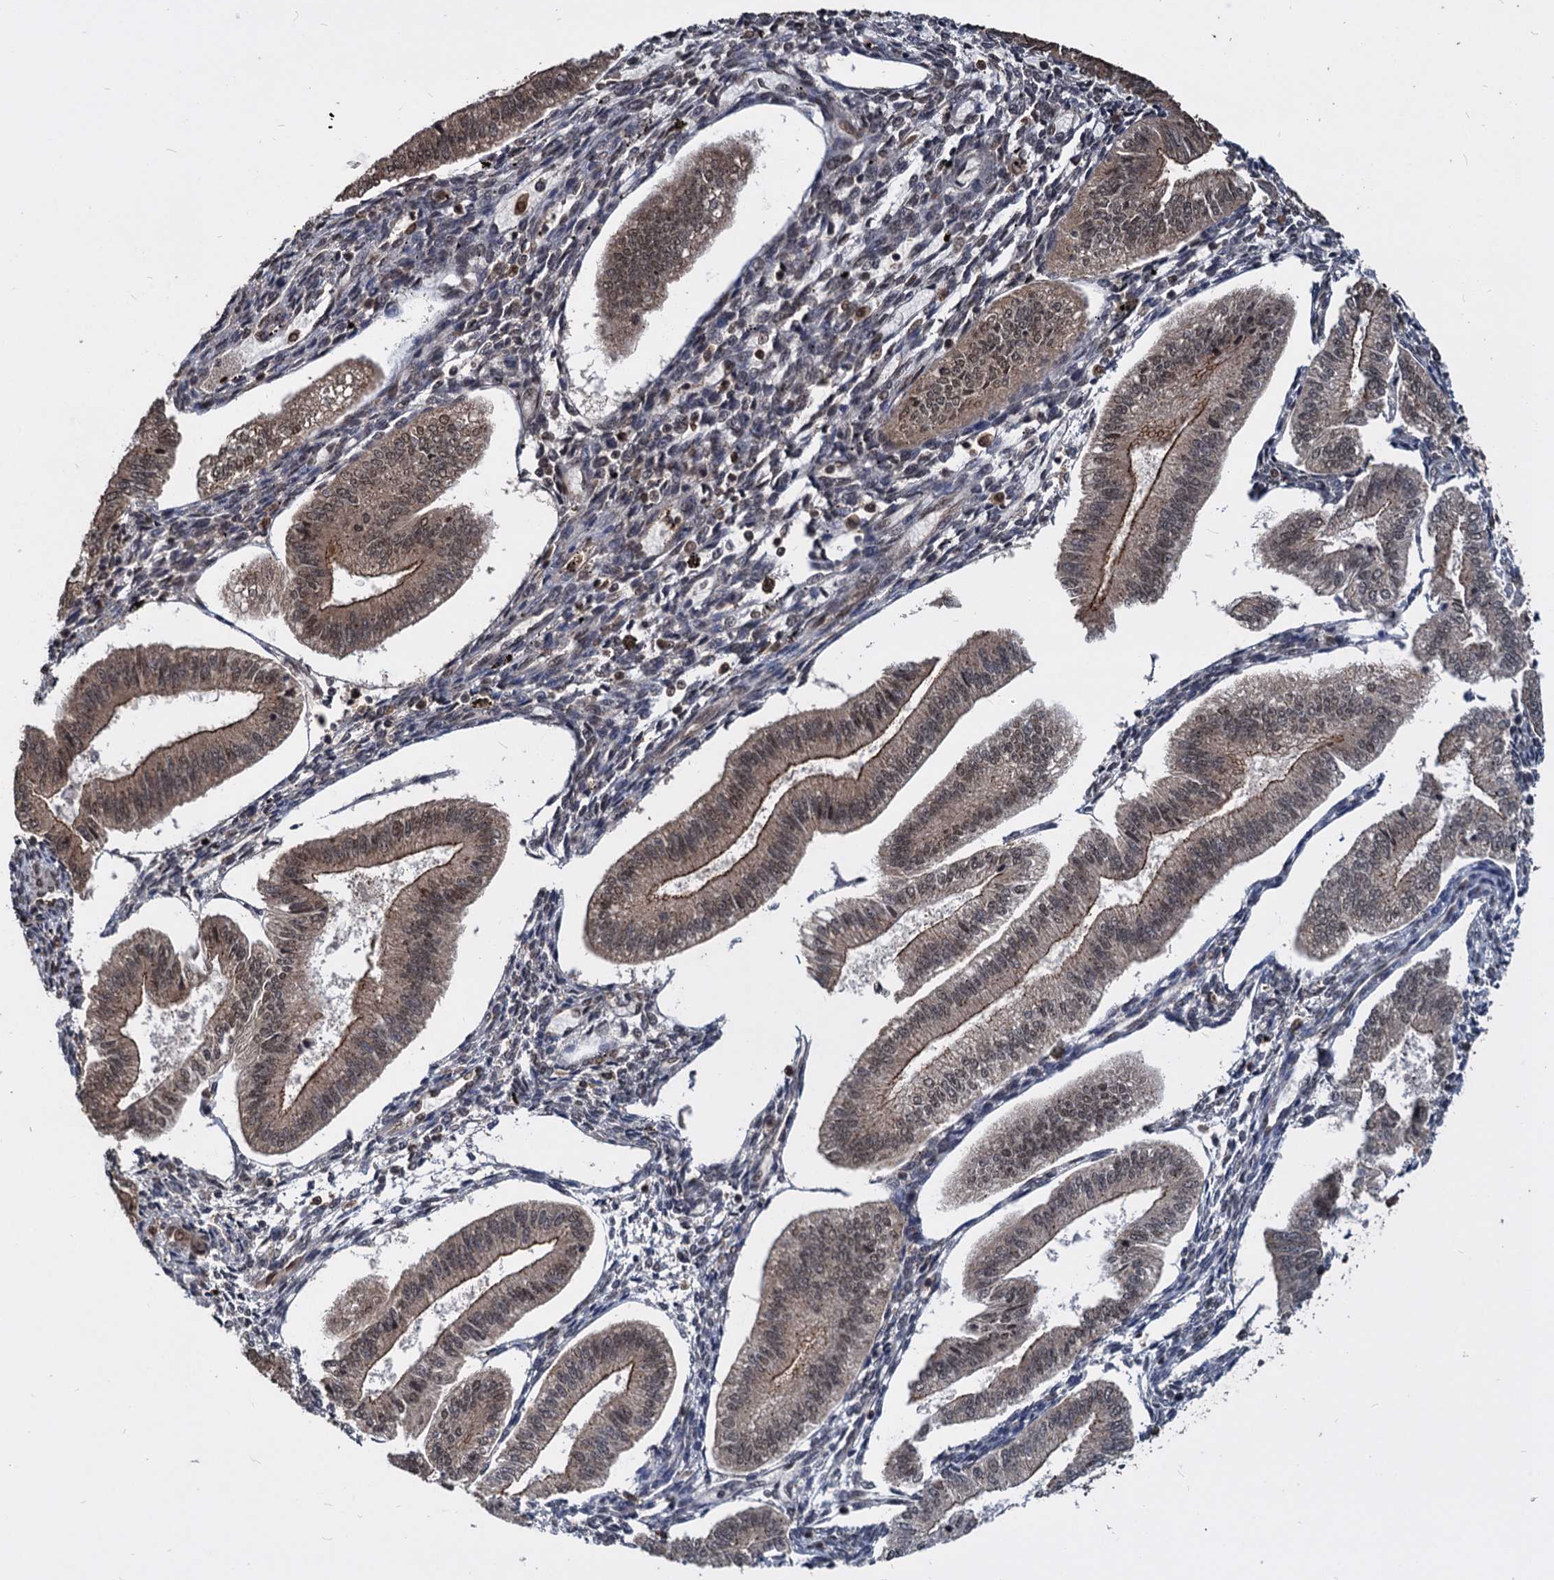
{"staining": {"intensity": "weak", "quantity": "<25%", "location": "nuclear"}, "tissue": "endometrium", "cell_type": "Cells in endometrial stroma", "image_type": "normal", "snomed": [{"axis": "morphology", "description": "Normal tissue, NOS"}, {"axis": "topography", "description": "Endometrium"}], "caption": "An image of endometrium stained for a protein shows no brown staining in cells in endometrial stroma. (DAB IHC with hematoxylin counter stain).", "gene": "FAM216B", "patient": {"sex": "female", "age": 34}}